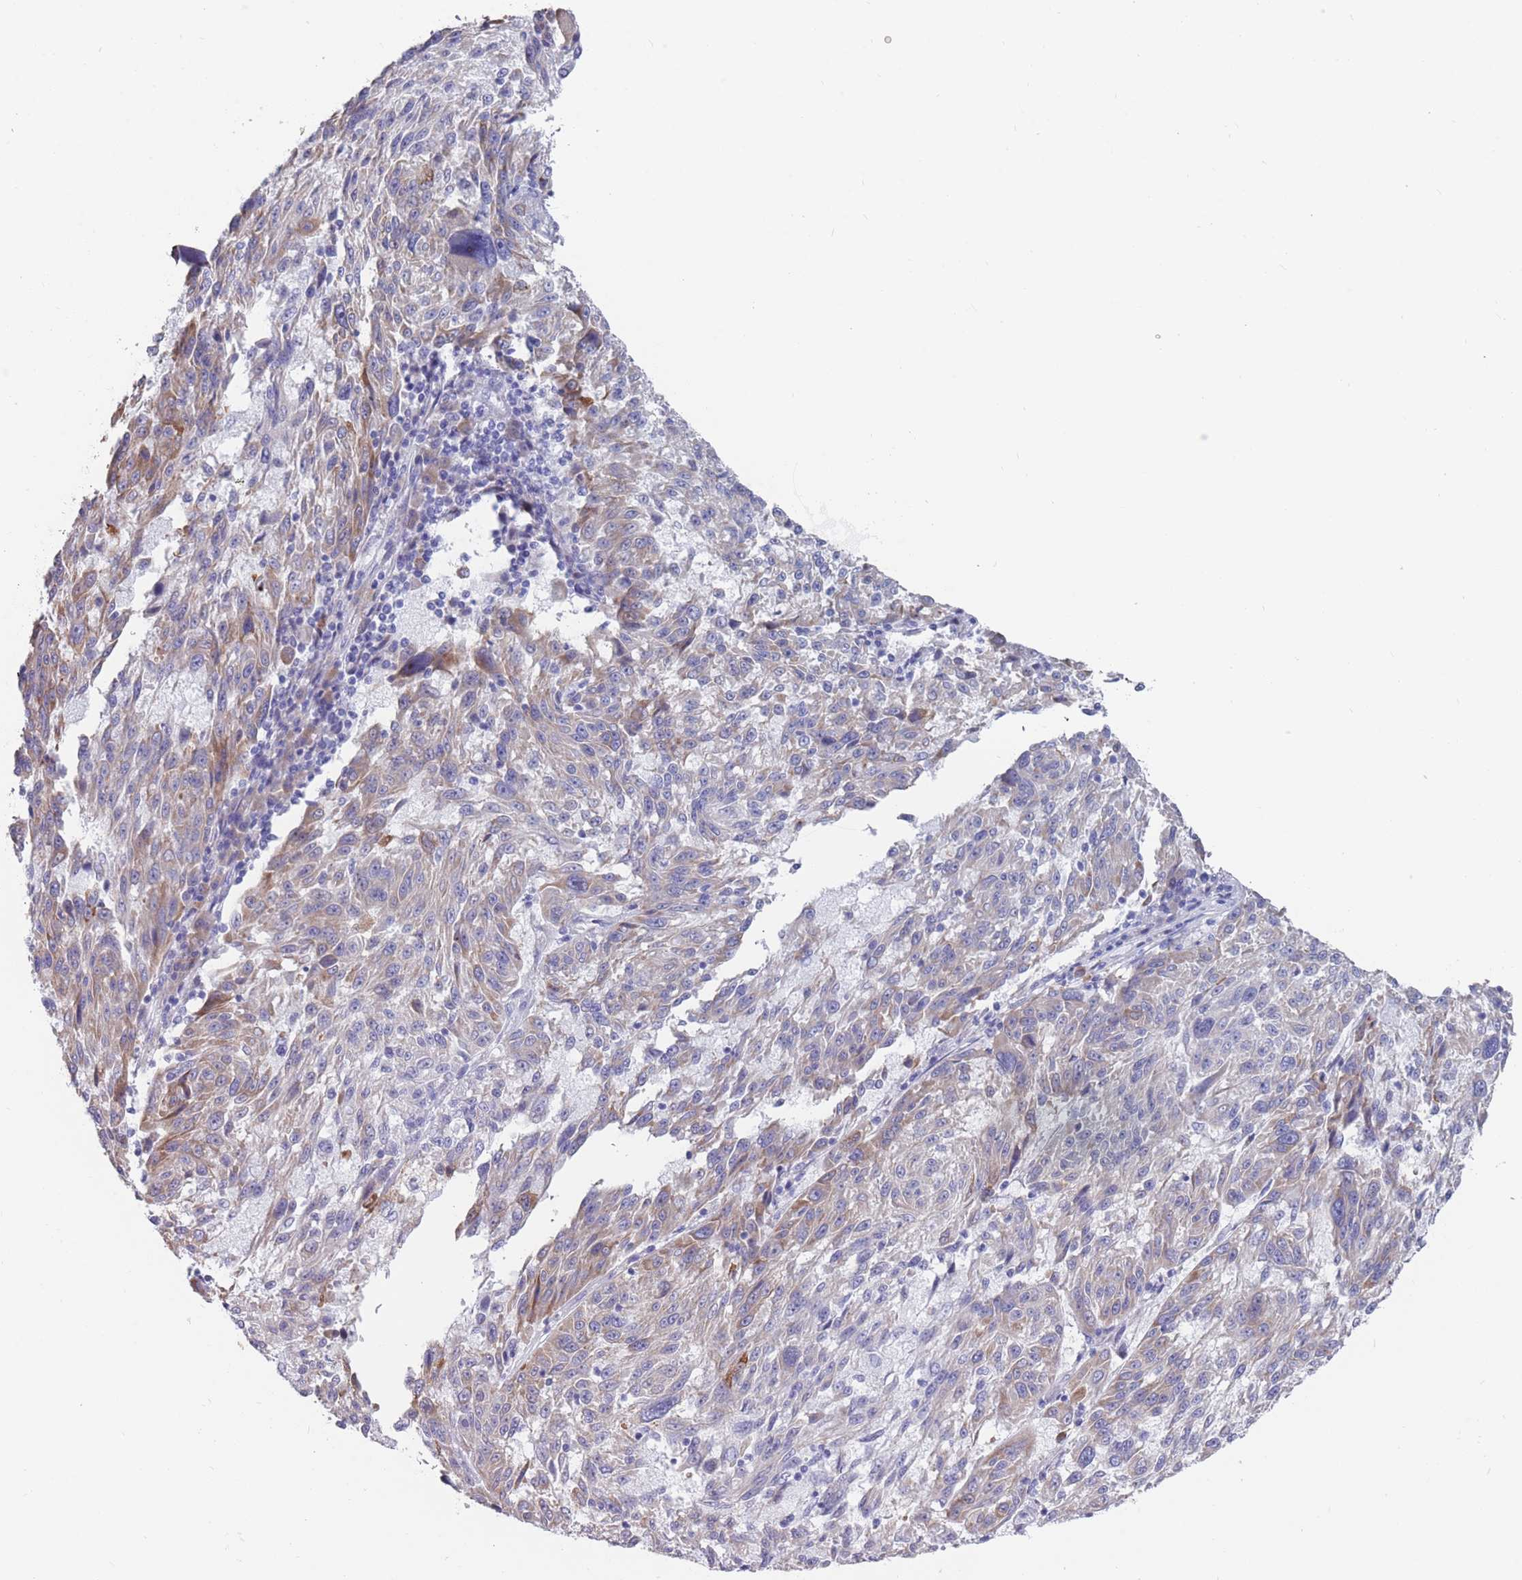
{"staining": {"intensity": "moderate", "quantity": "<25%", "location": "cytoplasmic/membranous"}, "tissue": "melanoma", "cell_type": "Tumor cells", "image_type": "cancer", "snomed": [{"axis": "morphology", "description": "Malignant melanoma, NOS"}, {"axis": "topography", "description": "Skin"}], "caption": "DAB immunohistochemical staining of malignant melanoma exhibits moderate cytoplasmic/membranous protein positivity in approximately <25% of tumor cells.", "gene": "ST8SIA5", "patient": {"sex": "male", "age": 53}}